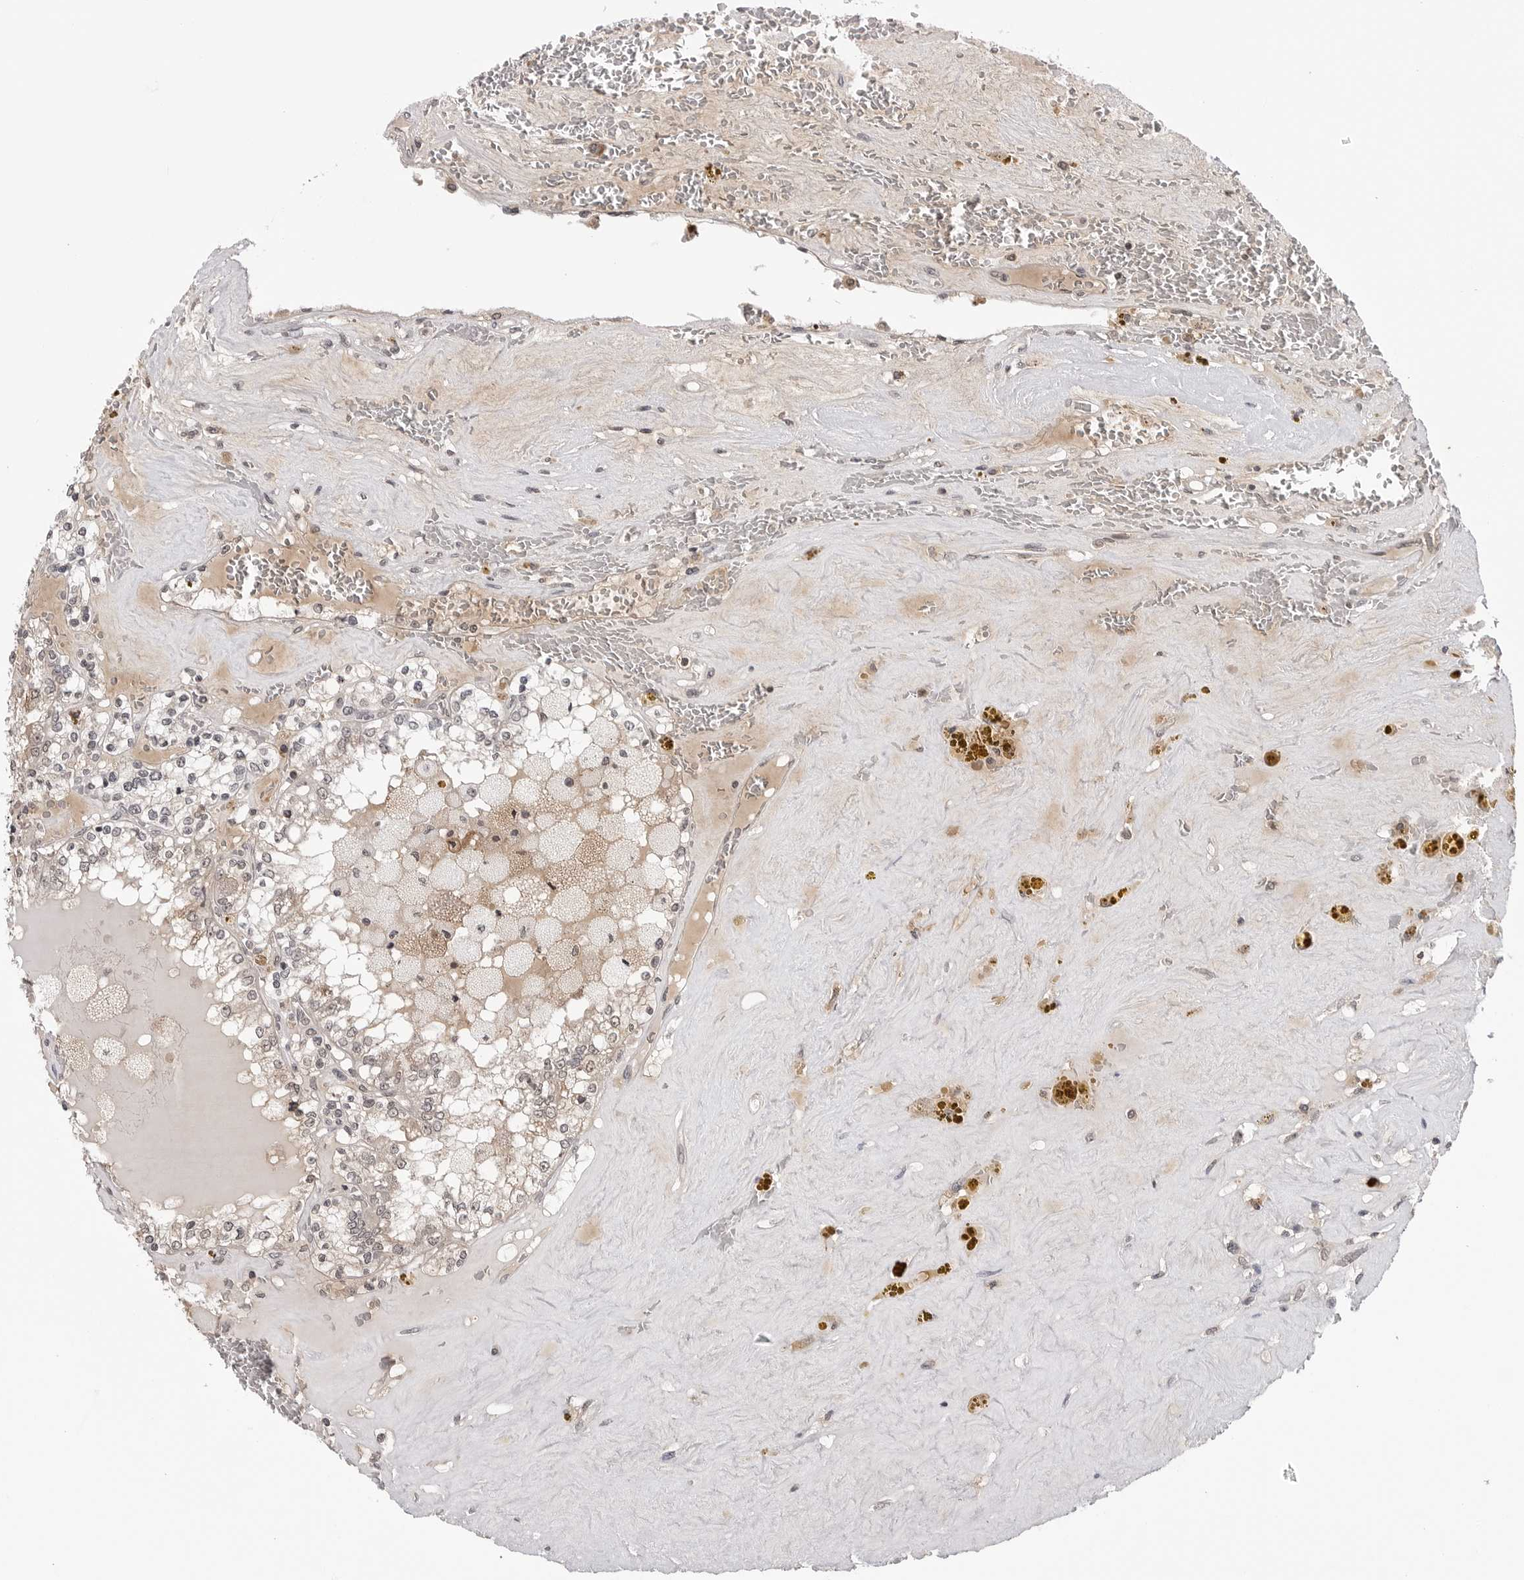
{"staining": {"intensity": "weak", "quantity": "<25%", "location": "cytoplasmic/membranous"}, "tissue": "renal cancer", "cell_type": "Tumor cells", "image_type": "cancer", "snomed": [{"axis": "morphology", "description": "Adenocarcinoma, NOS"}, {"axis": "topography", "description": "Kidney"}], "caption": "Tumor cells show no significant protein positivity in renal adenocarcinoma.", "gene": "CDK20", "patient": {"sex": "female", "age": 56}}